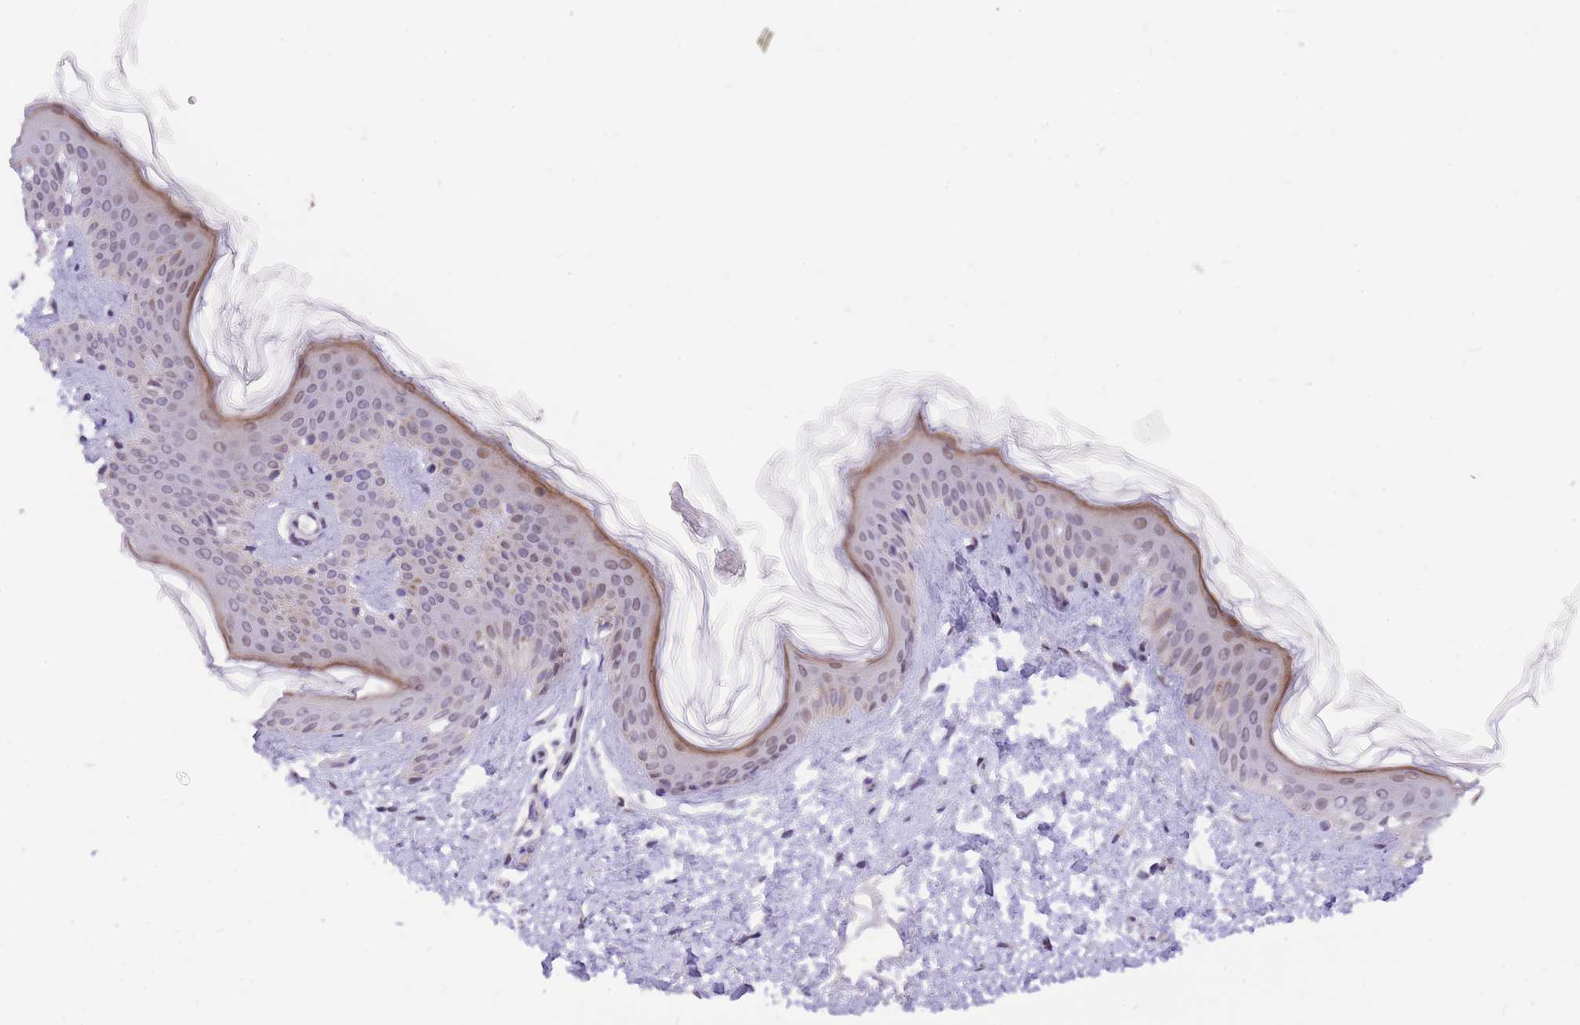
{"staining": {"intensity": "negative", "quantity": "none", "location": "none"}, "tissue": "skin", "cell_type": "Fibroblasts", "image_type": "normal", "snomed": [{"axis": "morphology", "description": "Normal tissue, NOS"}, {"axis": "topography", "description": "Skin"}], "caption": "Immunohistochemistry photomicrograph of normal skin: skin stained with DAB shows no significant protein staining in fibroblasts.", "gene": "MINDY2", "patient": {"sex": "female", "age": 41}}